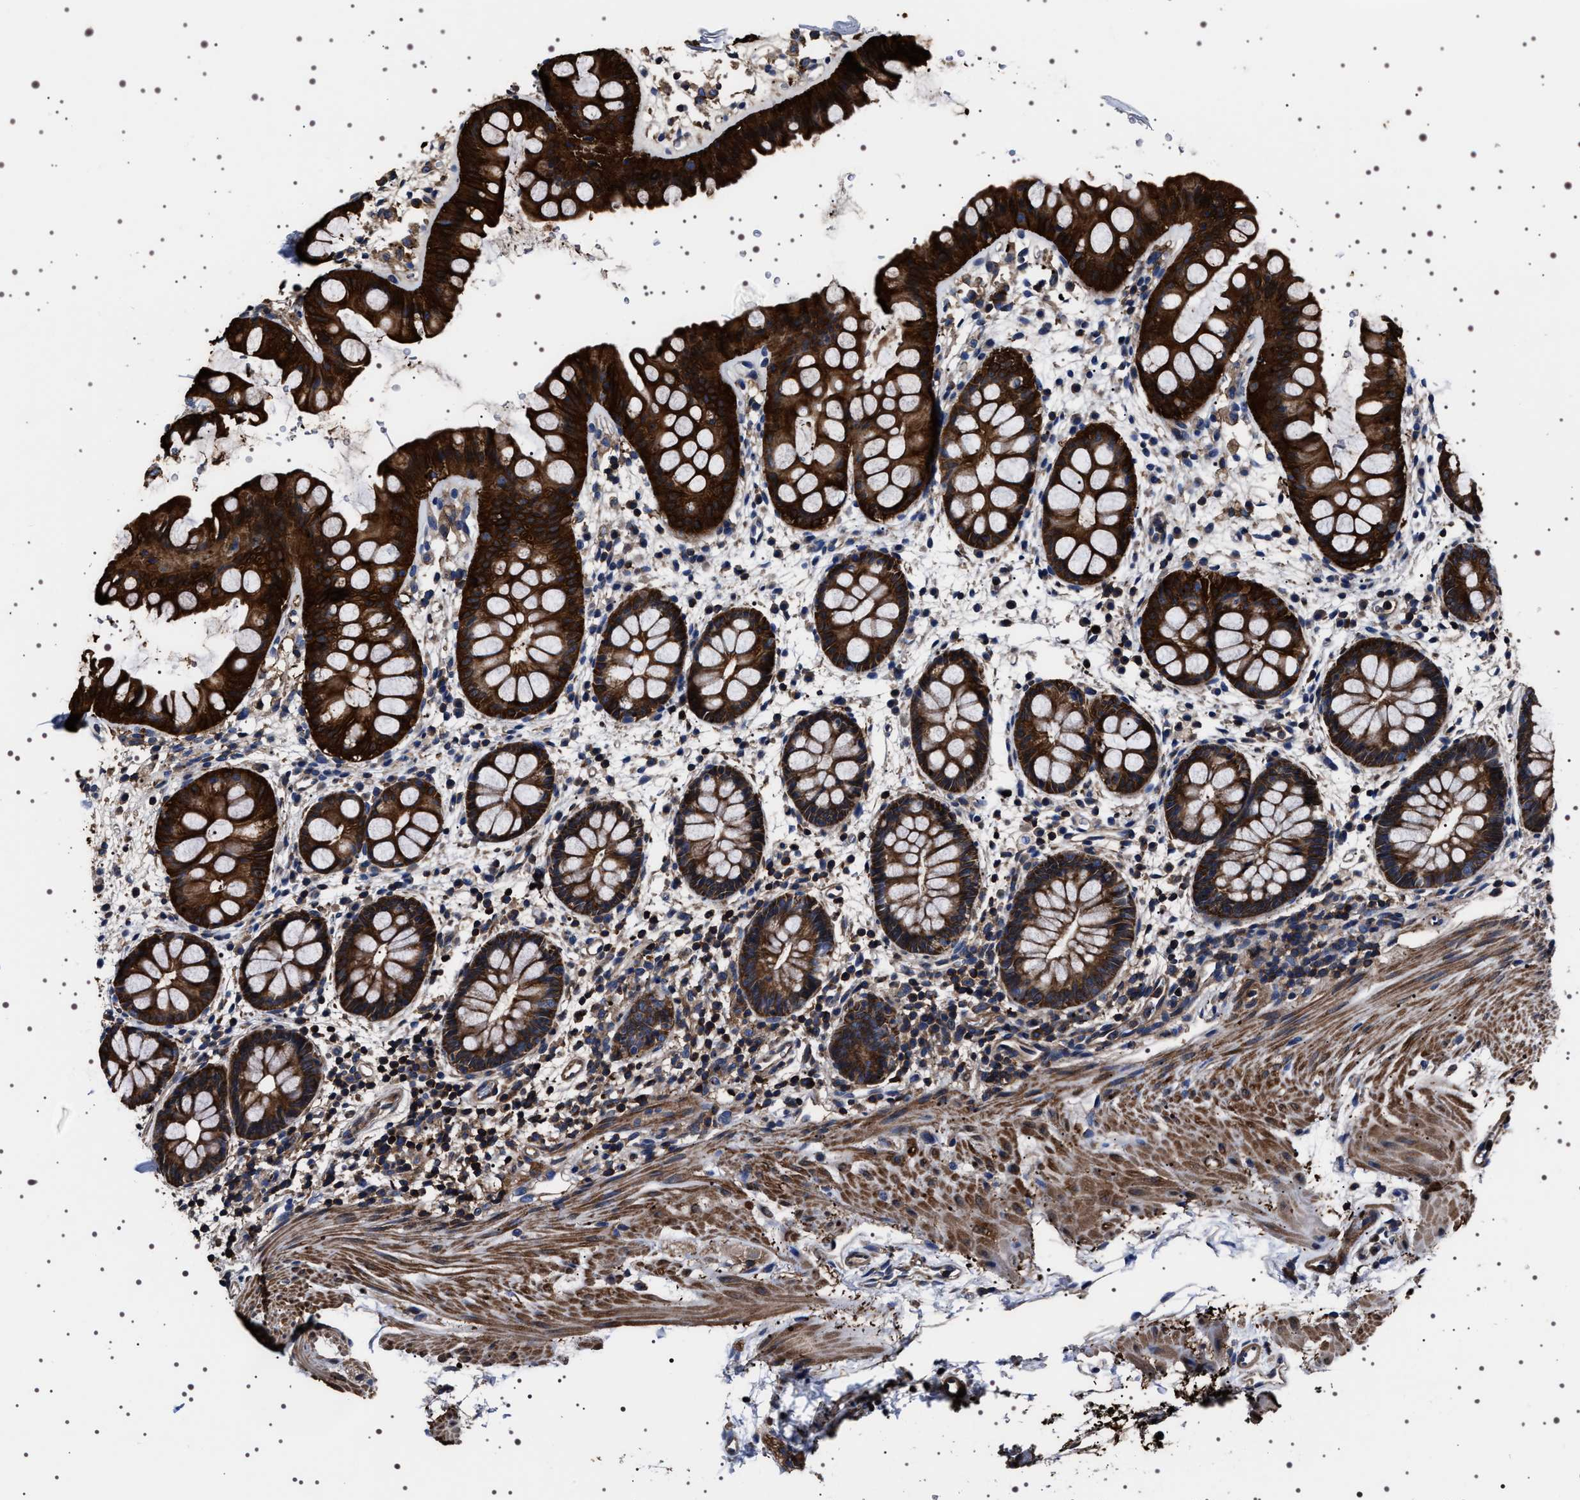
{"staining": {"intensity": "strong", "quantity": ">75%", "location": "cytoplasmic/membranous"}, "tissue": "rectum", "cell_type": "Glandular cells", "image_type": "normal", "snomed": [{"axis": "morphology", "description": "Normal tissue, NOS"}, {"axis": "topography", "description": "Rectum"}], "caption": "This micrograph exhibits benign rectum stained with immunohistochemistry (IHC) to label a protein in brown. The cytoplasmic/membranous of glandular cells show strong positivity for the protein. Nuclei are counter-stained blue.", "gene": "WDR1", "patient": {"sex": "female", "age": 24}}